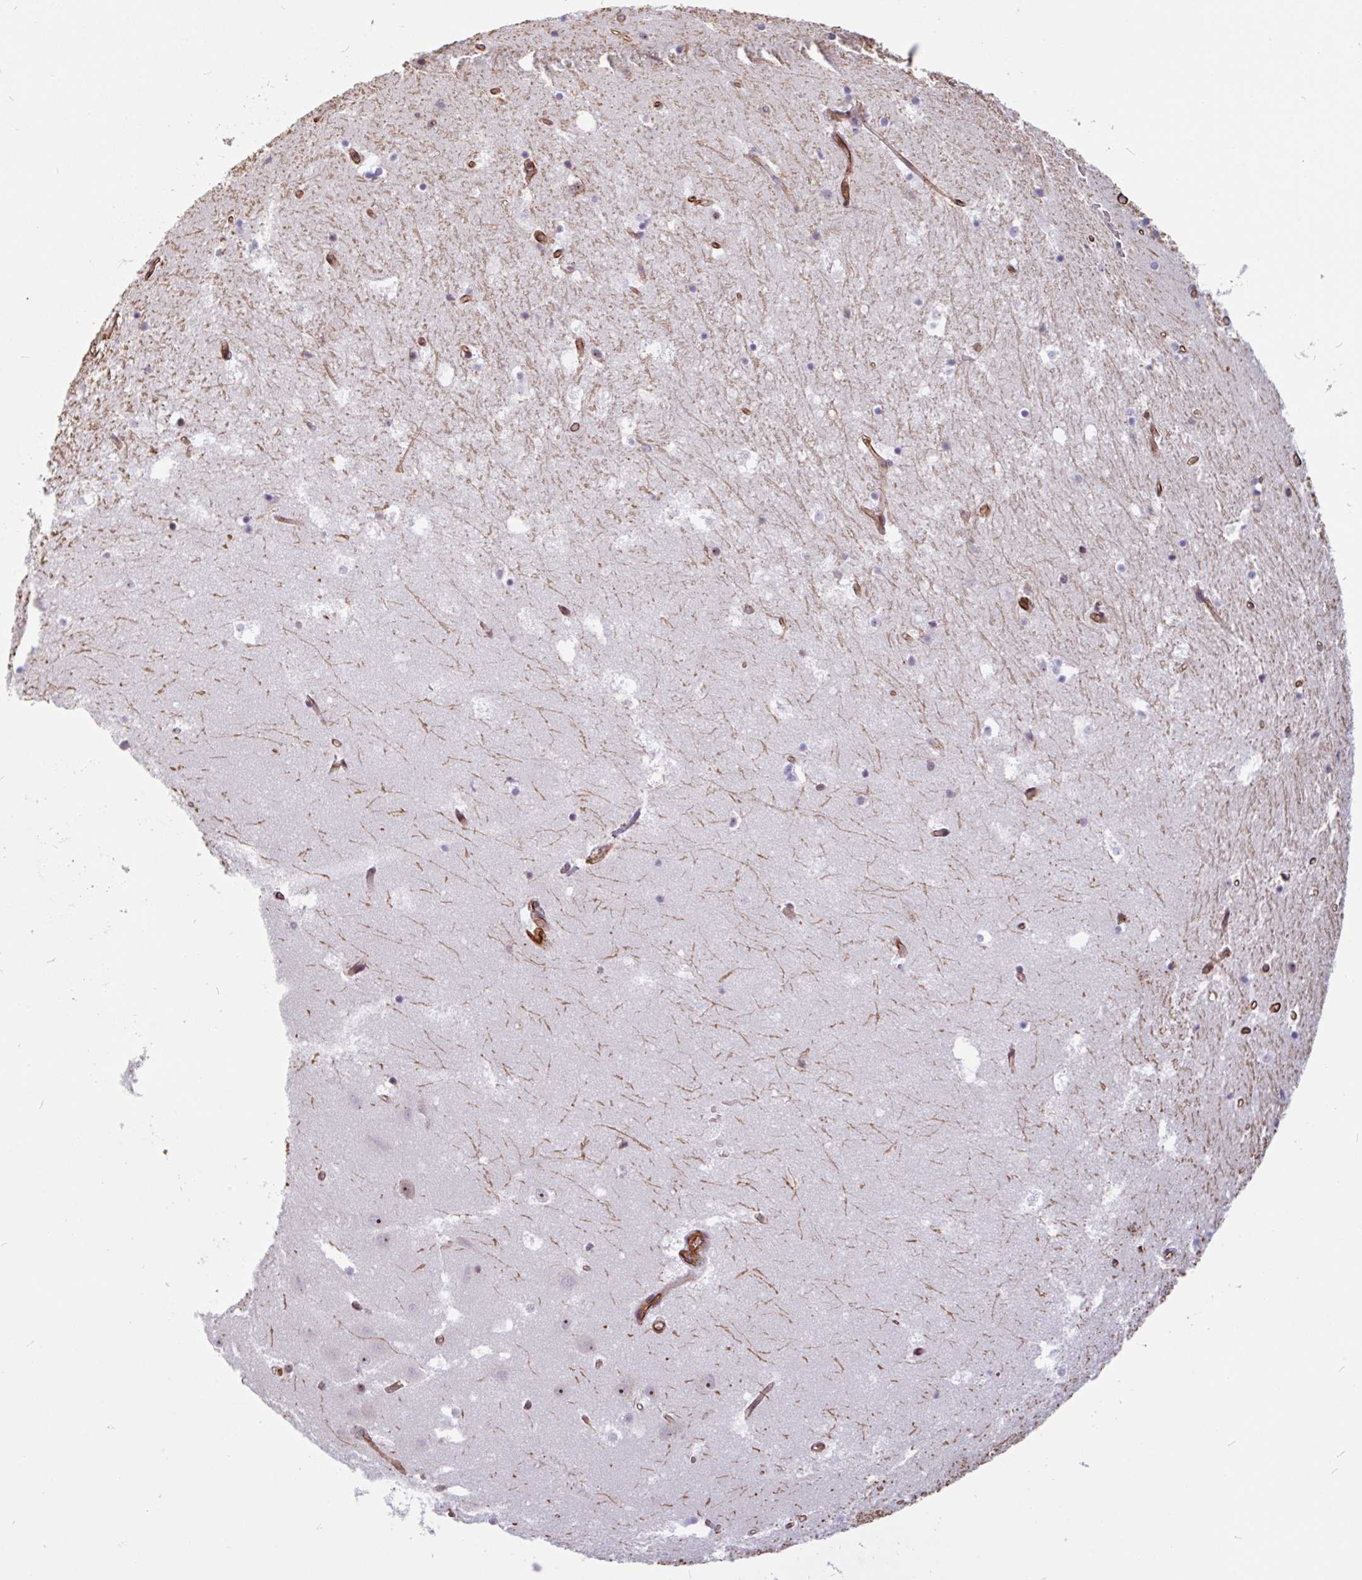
{"staining": {"intensity": "negative", "quantity": "none", "location": "none"}, "tissue": "hippocampus", "cell_type": "Glial cells", "image_type": "normal", "snomed": [{"axis": "morphology", "description": "Normal tissue, NOS"}, {"axis": "topography", "description": "Hippocampus"}], "caption": "High magnification brightfield microscopy of benign hippocampus stained with DAB (3,3'-diaminobenzidine) (brown) and counterstained with hematoxylin (blue): glial cells show no significant positivity.", "gene": "ZNF689", "patient": {"sex": "female", "age": 52}}